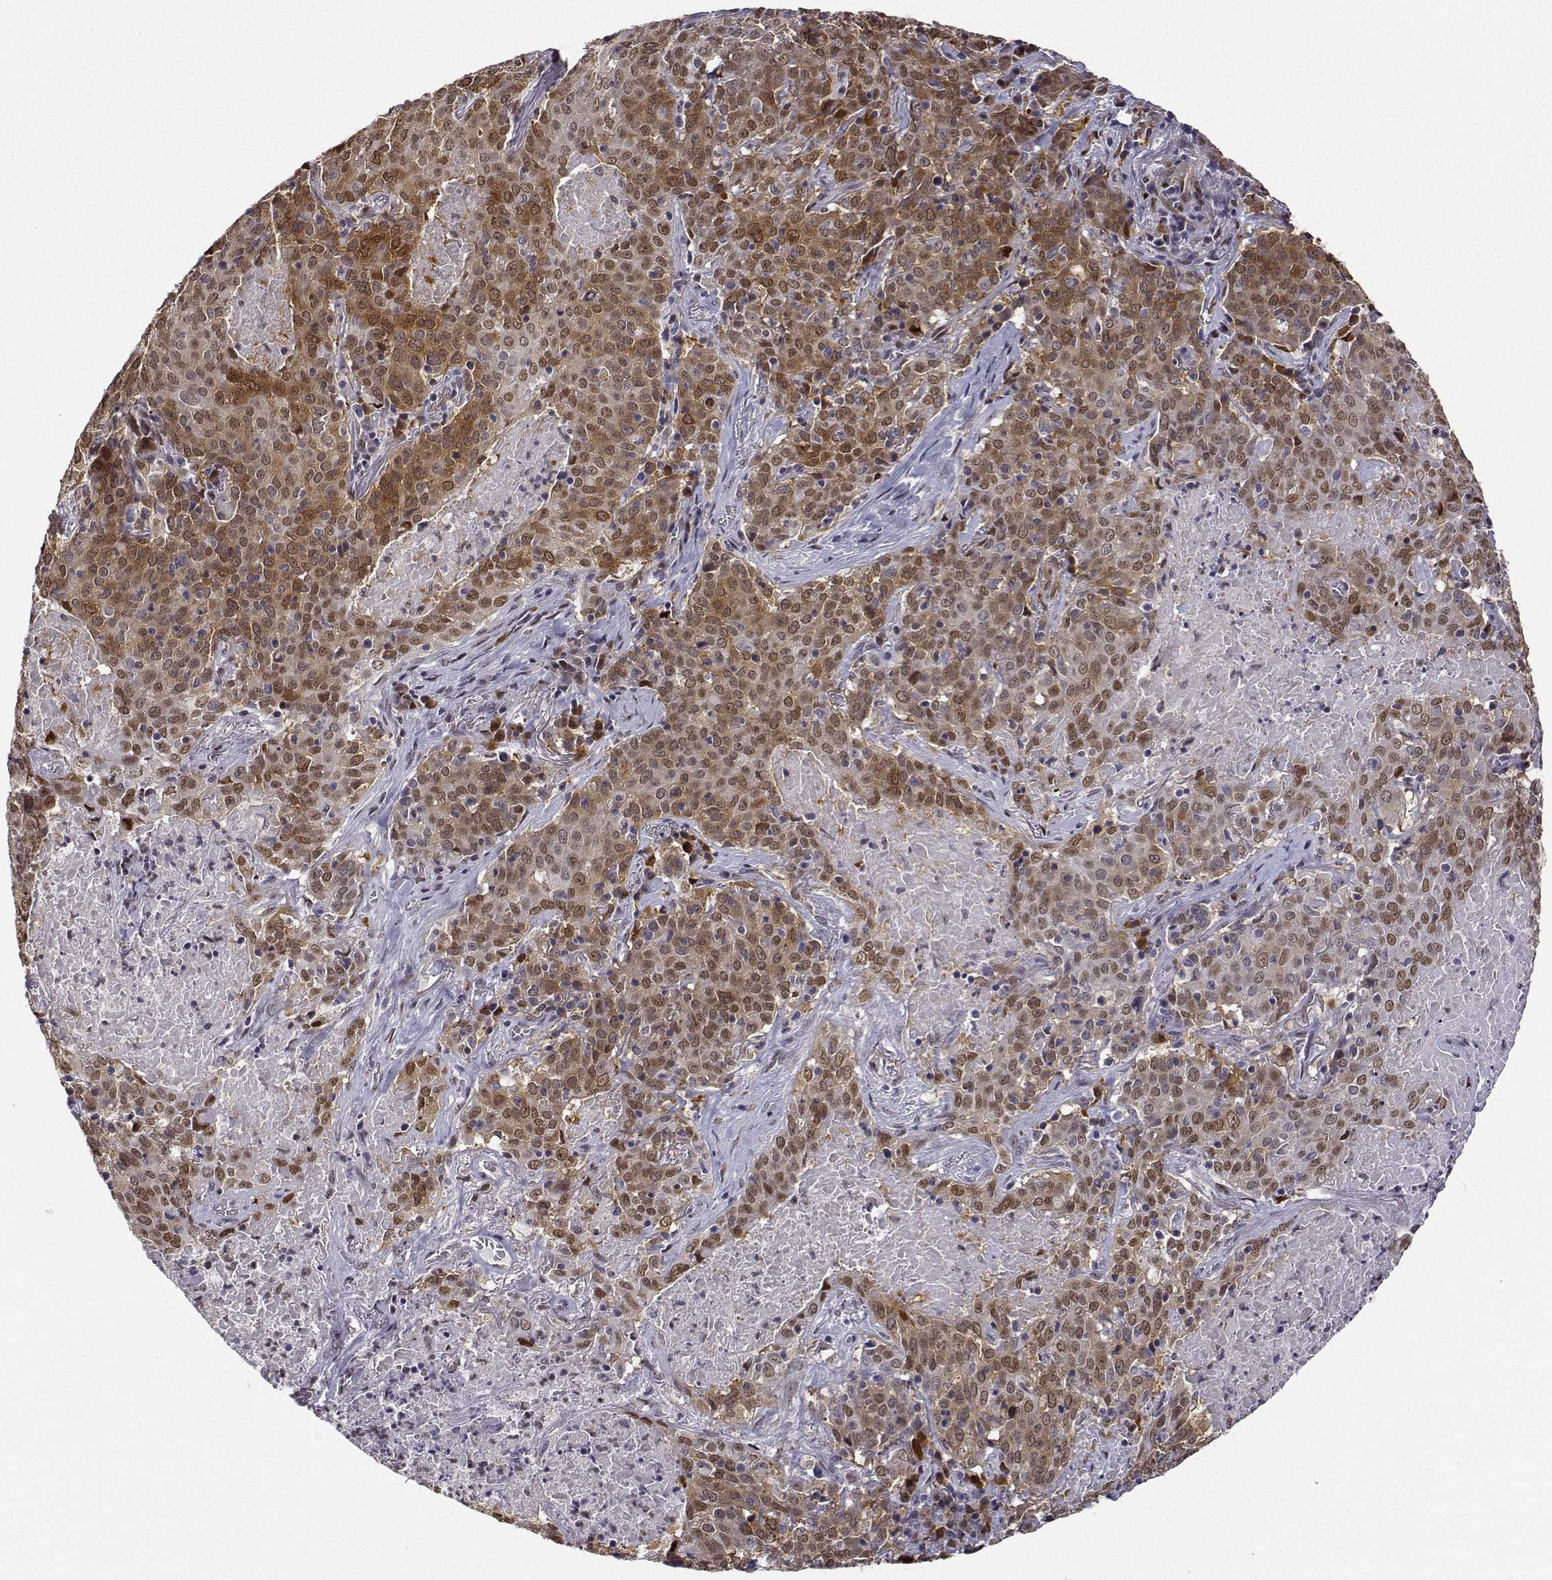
{"staining": {"intensity": "moderate", "quantity": ">75%", "location": "cytoplasmic/membranous,nuclear"}, "tissue": "lung cancer", "cell_type": "Tumor cells", "image_type": "cancer", "snomed": [{"axis": "morphology", "description": "Squamous cell carcinoma, NOS"}, {"axis": "topography", "description": "Lung"}], "caption": "Squamous cell carcinoma (lung) stained with a protein marker shows moderate staining in tumor cells.", "gene": "PHGDH", "patient": {"sex": "male", "age": 82}}